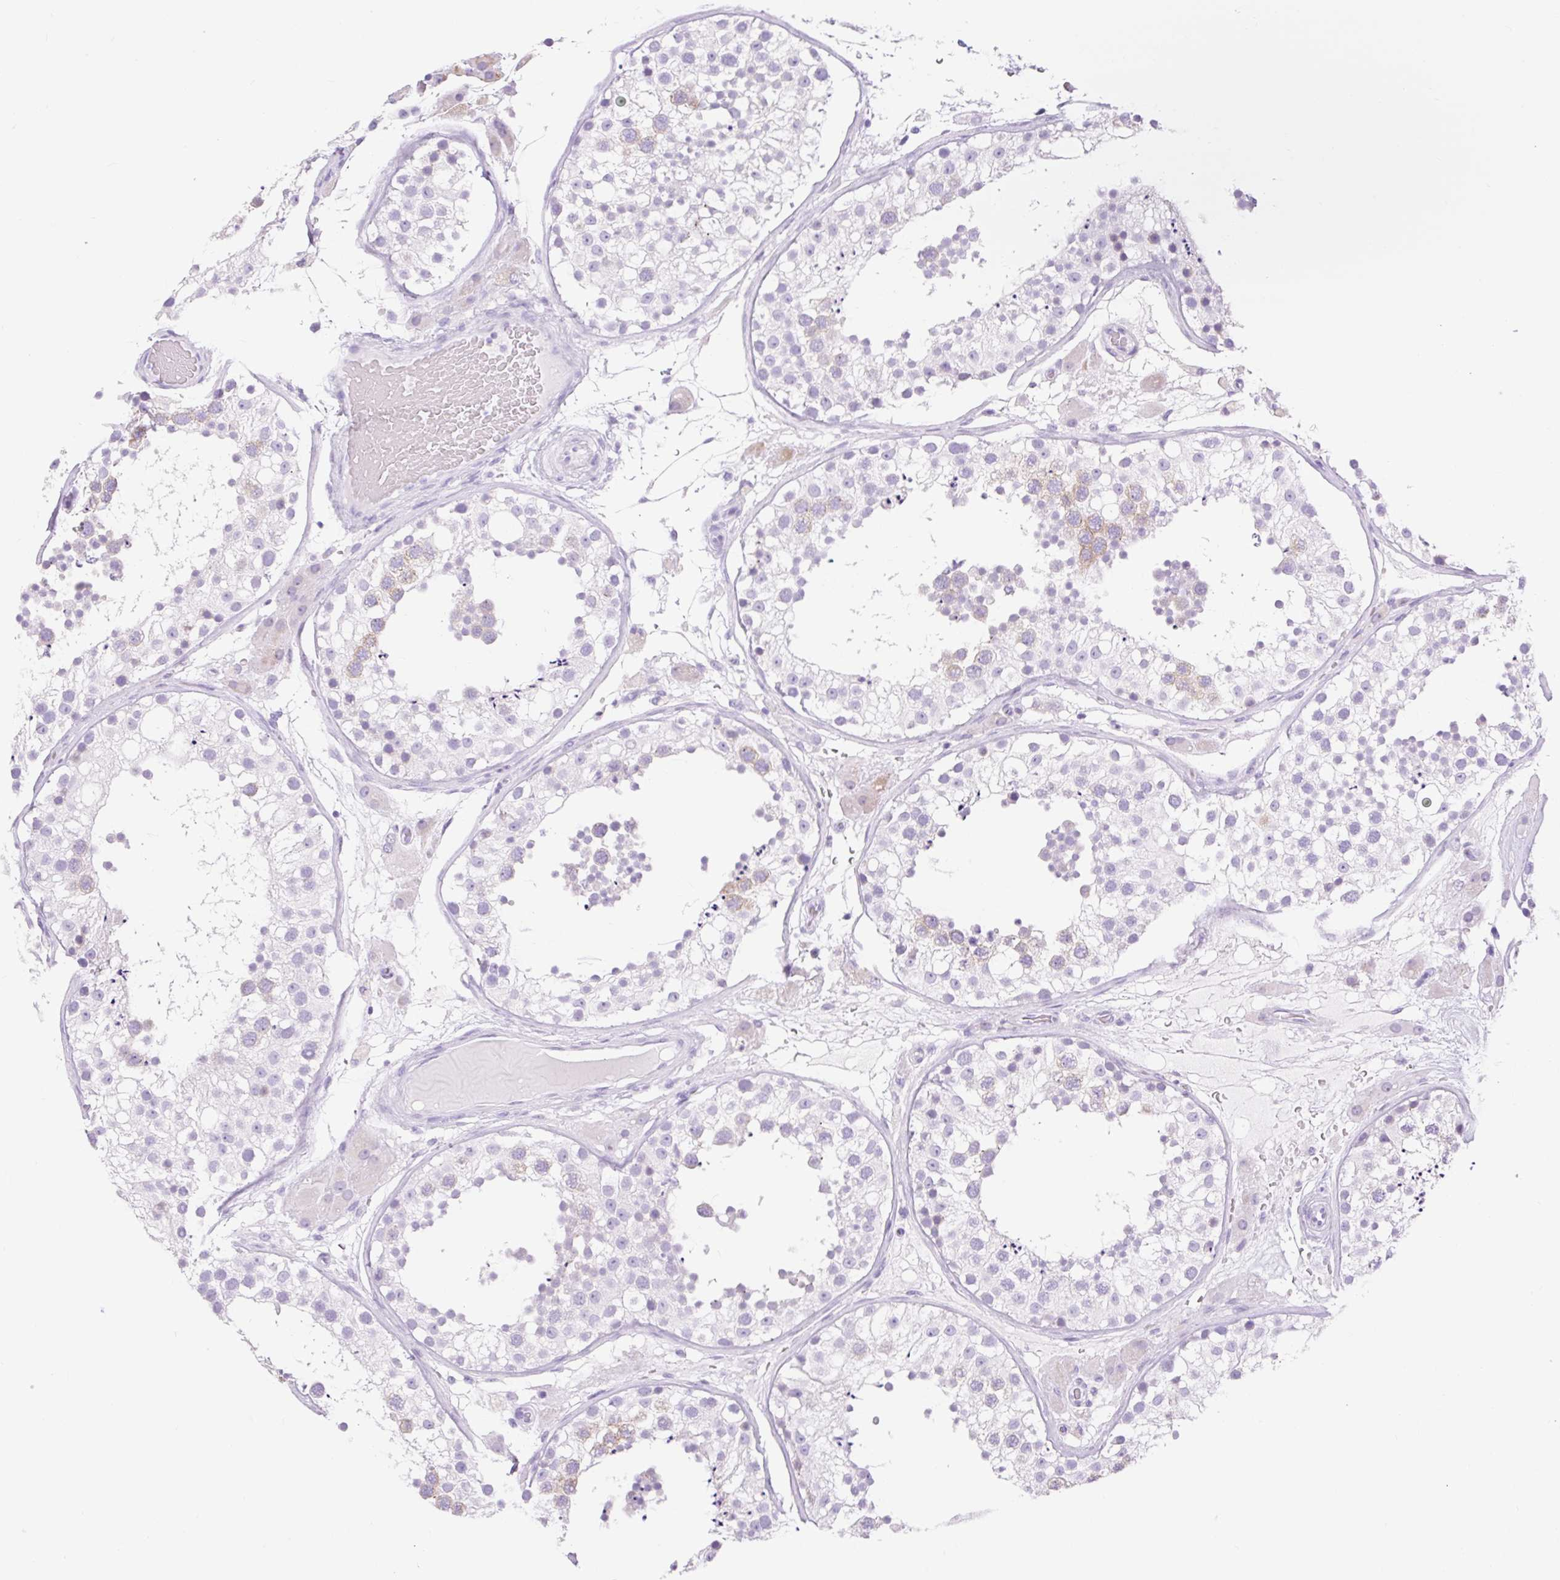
{"staining": {"intensity": "weak", "quantity": "<25%", "location": "cytoplasmic/membranous"}, "tissue": "testis", "cell_type": "Cells in seminiferous ducts", "image_type": "normal", "snomed": [{"axis": "morphology", "description": "Normal tissue, NOS"}, {"axis": "topography", "description": "Testis"}], "caption": "DAB immunohistochemical staining of normal testis displays no significant positivity in cells in seminiferous ducts. The staining is performed using DAB (3,3'-diaminobenzidine) brown chromogen with nuclei counter-stained in using hematoxylin.", "gene": "SLC25A40", "patient": {"sex": "male", "age": 26}}